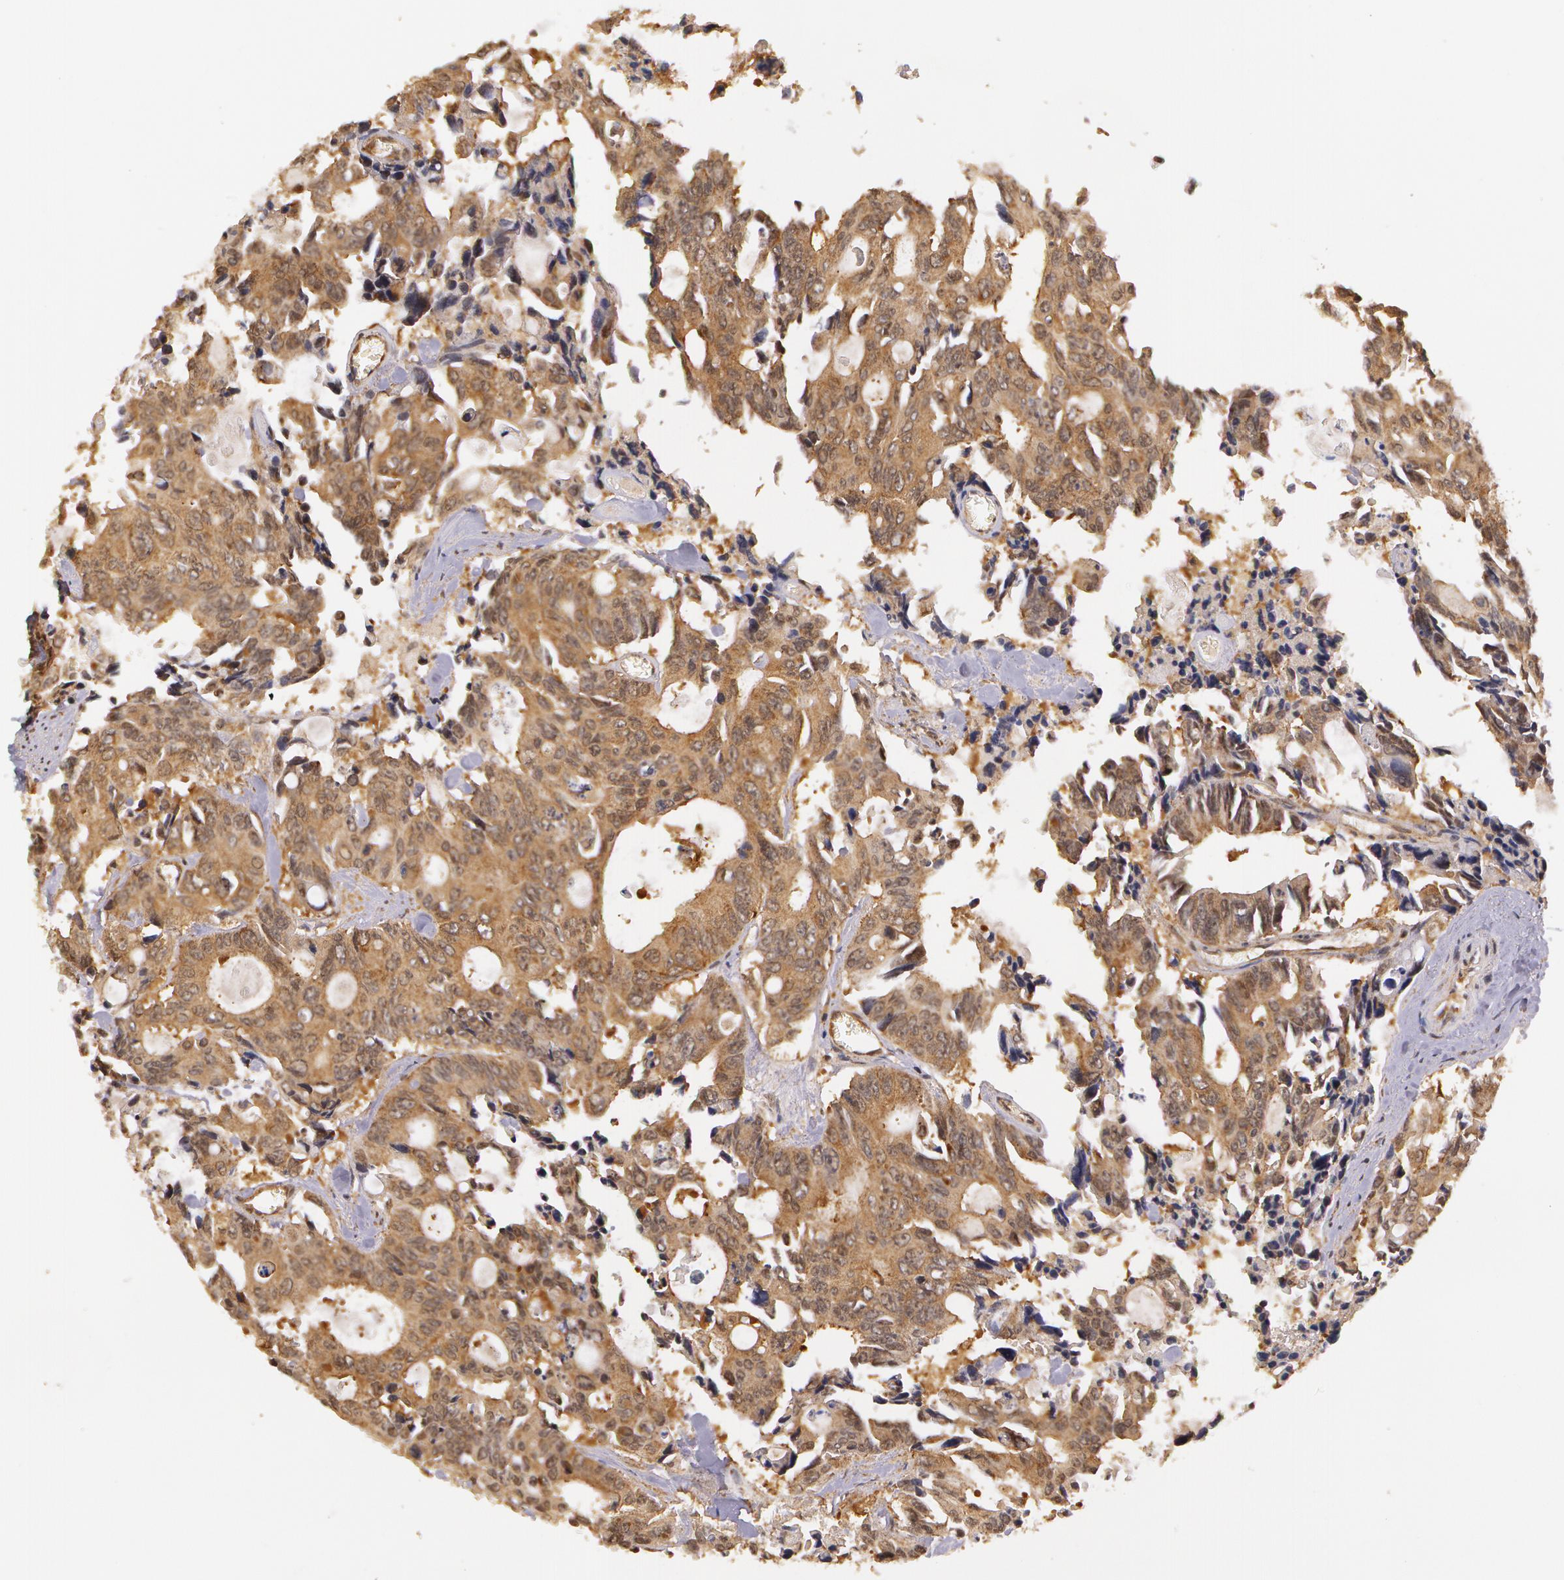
{"staining": {"intensity": "moderate", "quantity": ">75%", "location": "cytoplasmic/membranous"}, "tissue": "colorectal cancer", "cell_type": "Tumor cells", "image_type": "cancer", "snomed": [{"axis": "morphology", "description": "Adenocarcinoma, NOS"}, {"axis": "topography", "description": "Rectum"}], "caption": "Moderate cytoplasmic/membranous expression is seen in approximately >75% of tumor cells in colorectal cancer (adenocarcinoma). The staining was performed using DAB, with brown indicating positive protein expression. Nuclei are stained blue with hematoxylin.", "gene": "ASCC2", "patient": {"sex": "male", "age": 76}}